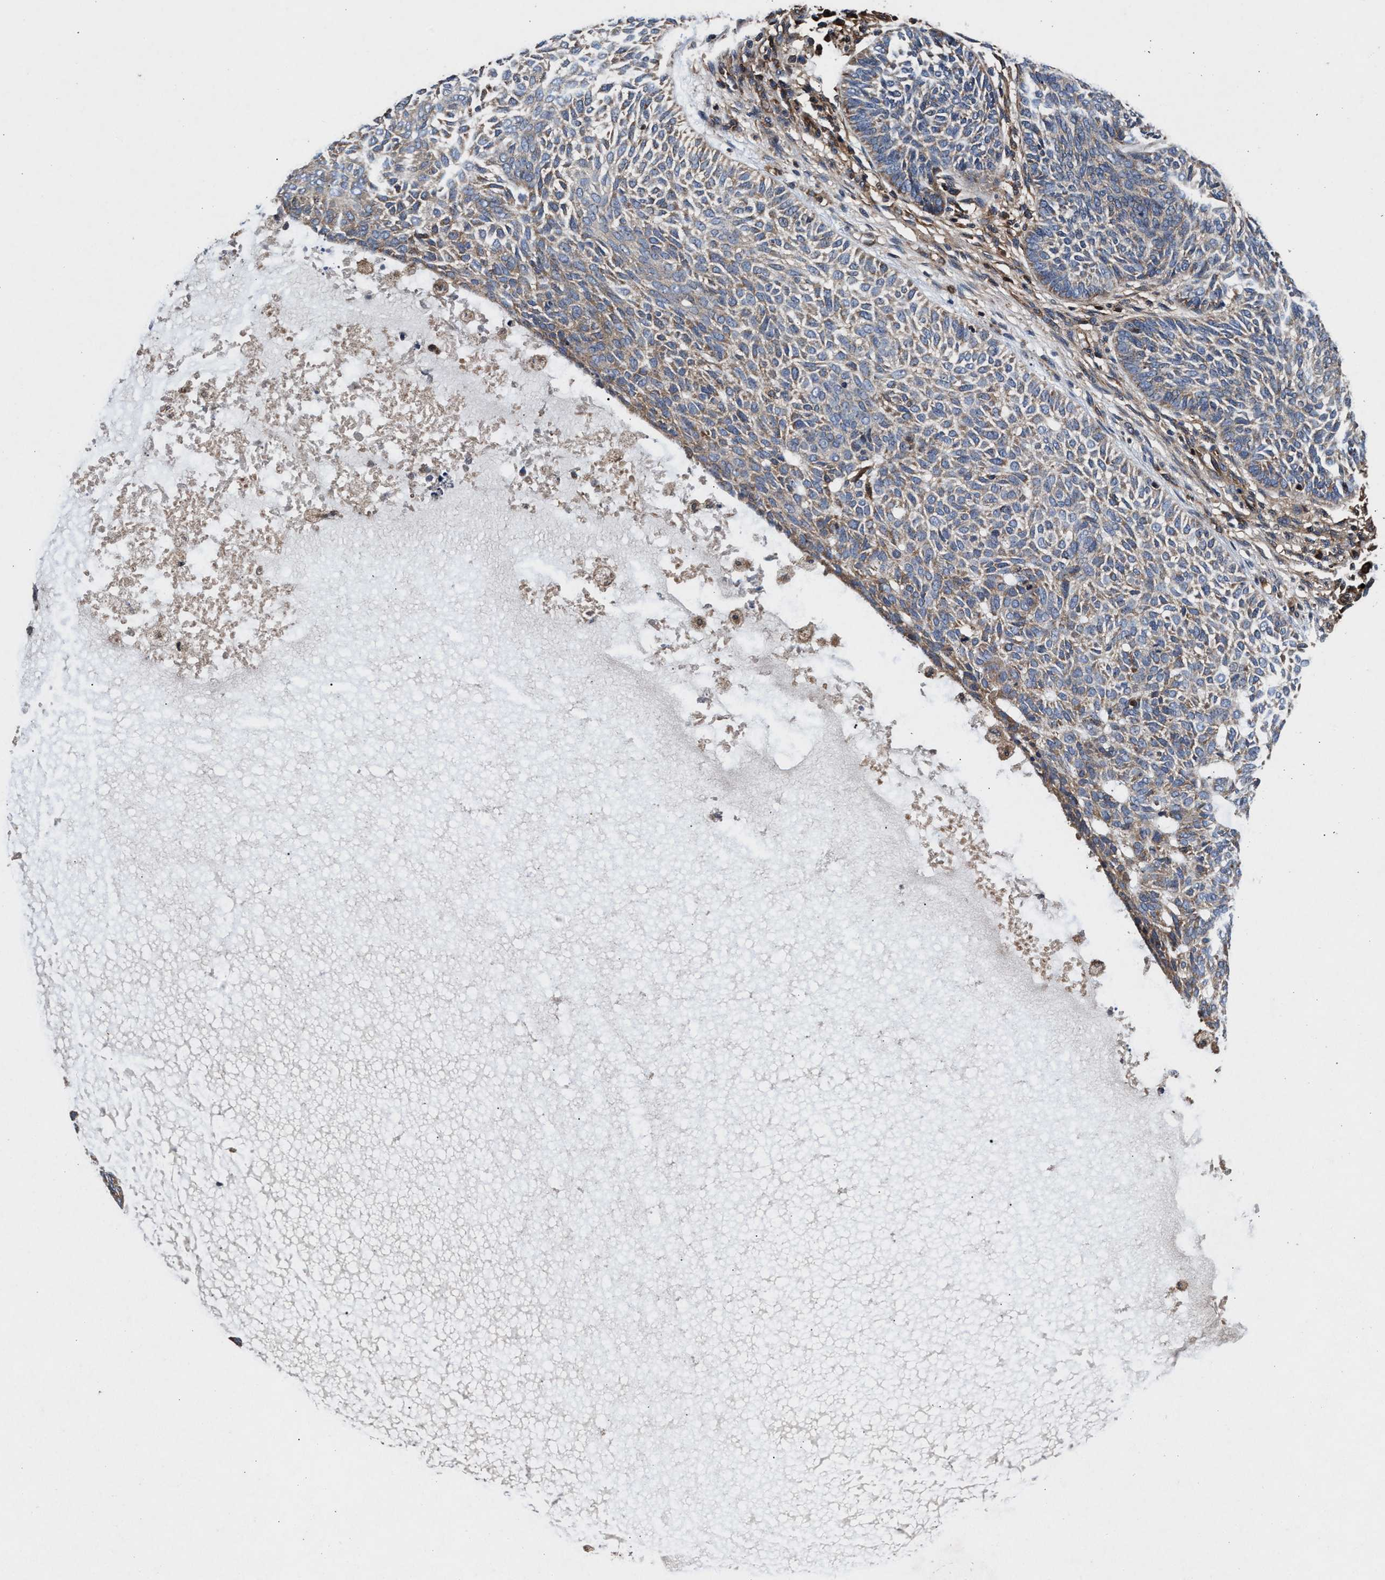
{"staining": {"intensity": "moderate", "quantity": "25%-75%", "location": "cytoplasmic/membranous"}, "tissue": "skin cancer", "cell_type": "Tumor cells", "image_type": "cancer", "snomed": [{"axis": "morphology", "description": "Basal cell carcinoma"}, {"axis": "topography", "description": "Skin"}], "caption": "The immunohistochemical stain highlights moderate cytoplasmic/membranous positivity in tumor cells of skin cancer tissue. The protein is shown in brown color, while the nuclei are stained blue.", "gene": "NFKB2", "patient": {"sex": "male", "age": 87}}